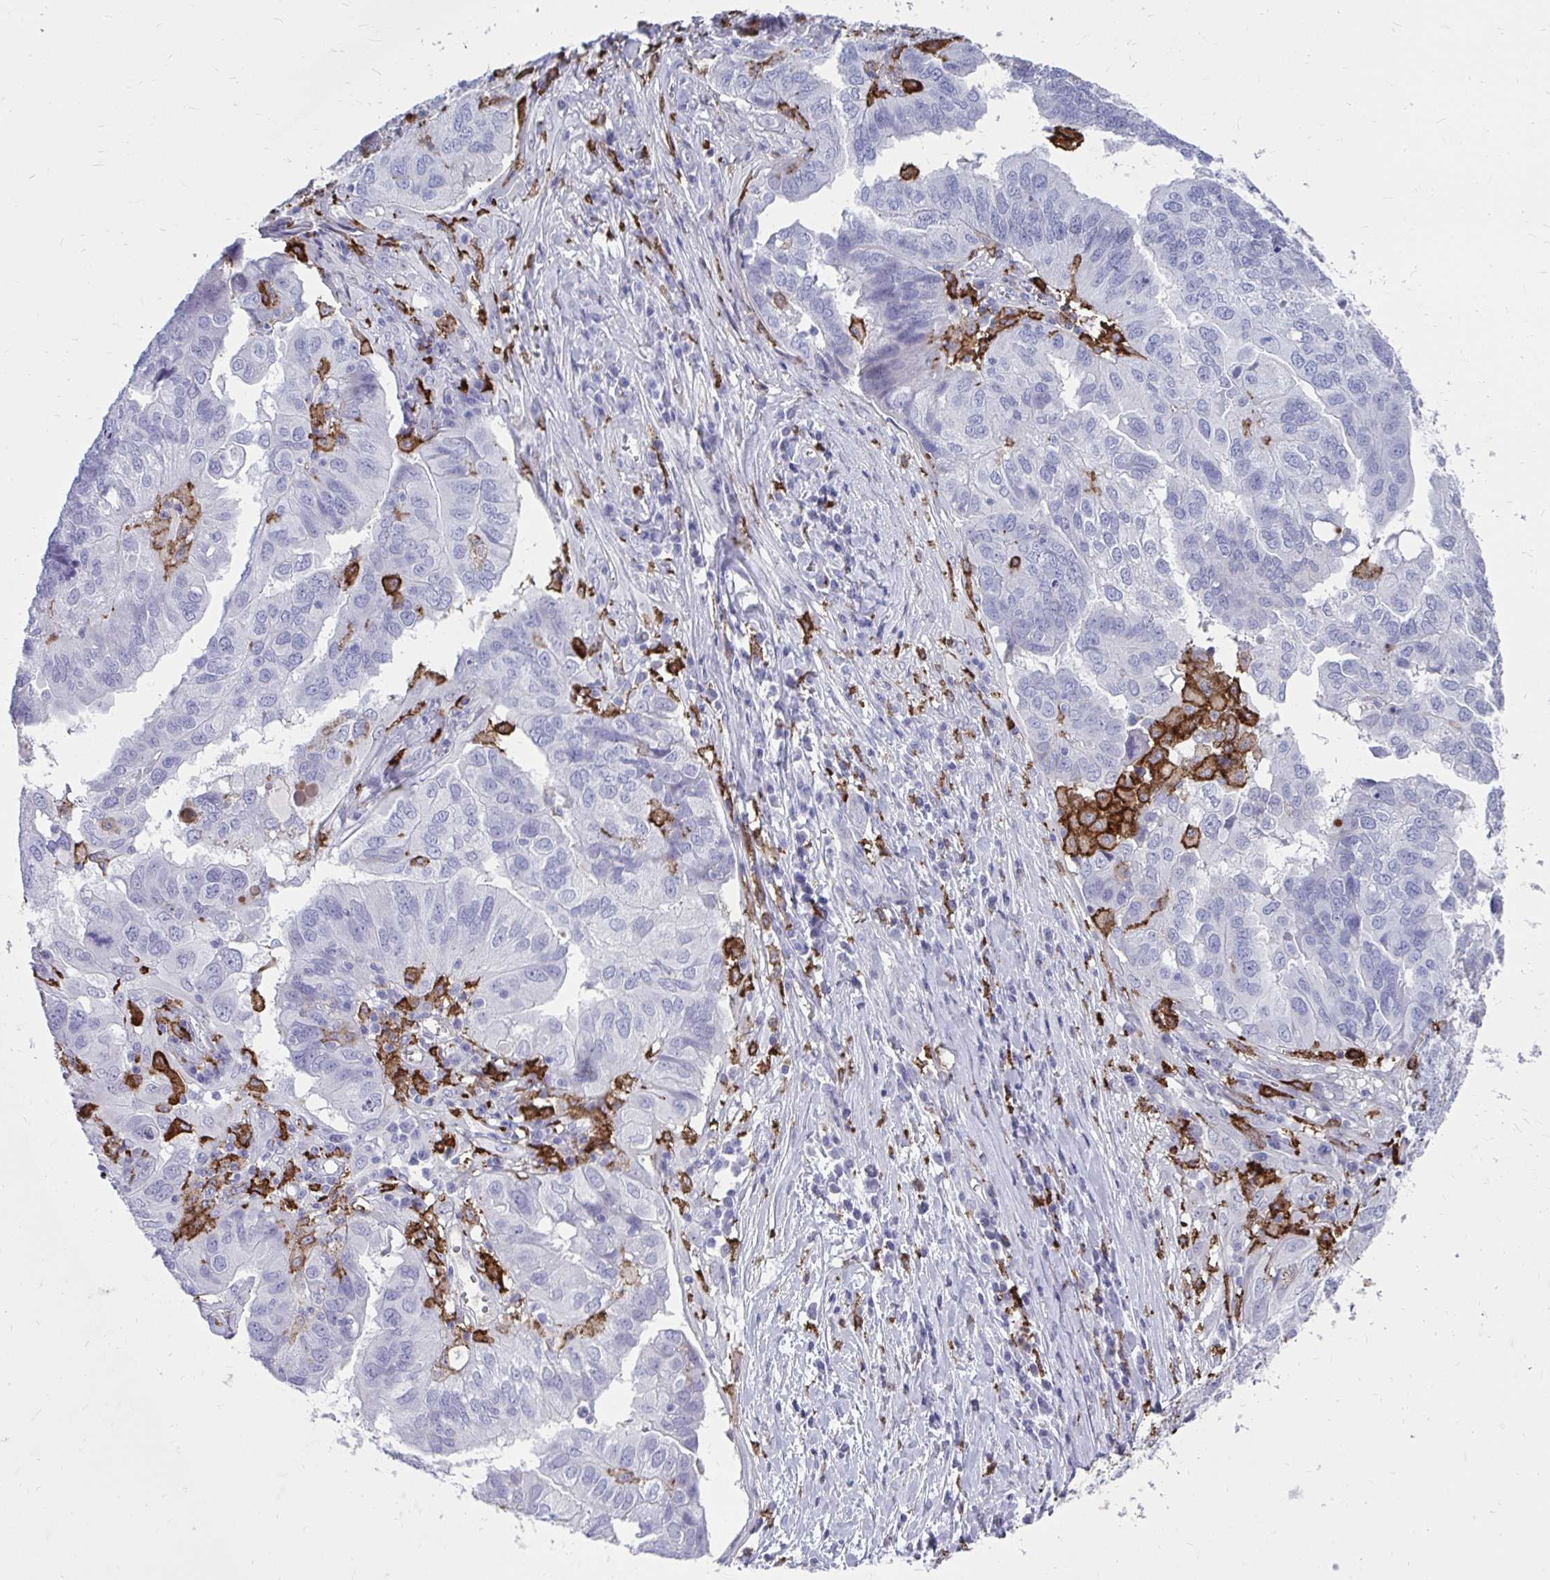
{"staining": {"intensity": "negative", "quantity": "none", "location": "none"}, "tissue": "ovarian cancer", "cell_type": "Tumor cells", "image_type": "cancer", "snomed": [{"axis": "morphology", "description": "Cystadenocarcinoma, serous, NOS"}, {"axis": "topography", "description": "Ovary"}], "caption": "IHC histopathology image of neoplastic tissue: human serous cystadenocarcinoma (ovarian) stained with DAB shows no significant protein positivity in tumor cells. (Immunohistochemistry (ihc), brightfield microscopy, high magnification).", "gene": "CD163", "patient": {"sex": "female", "age": 79}}